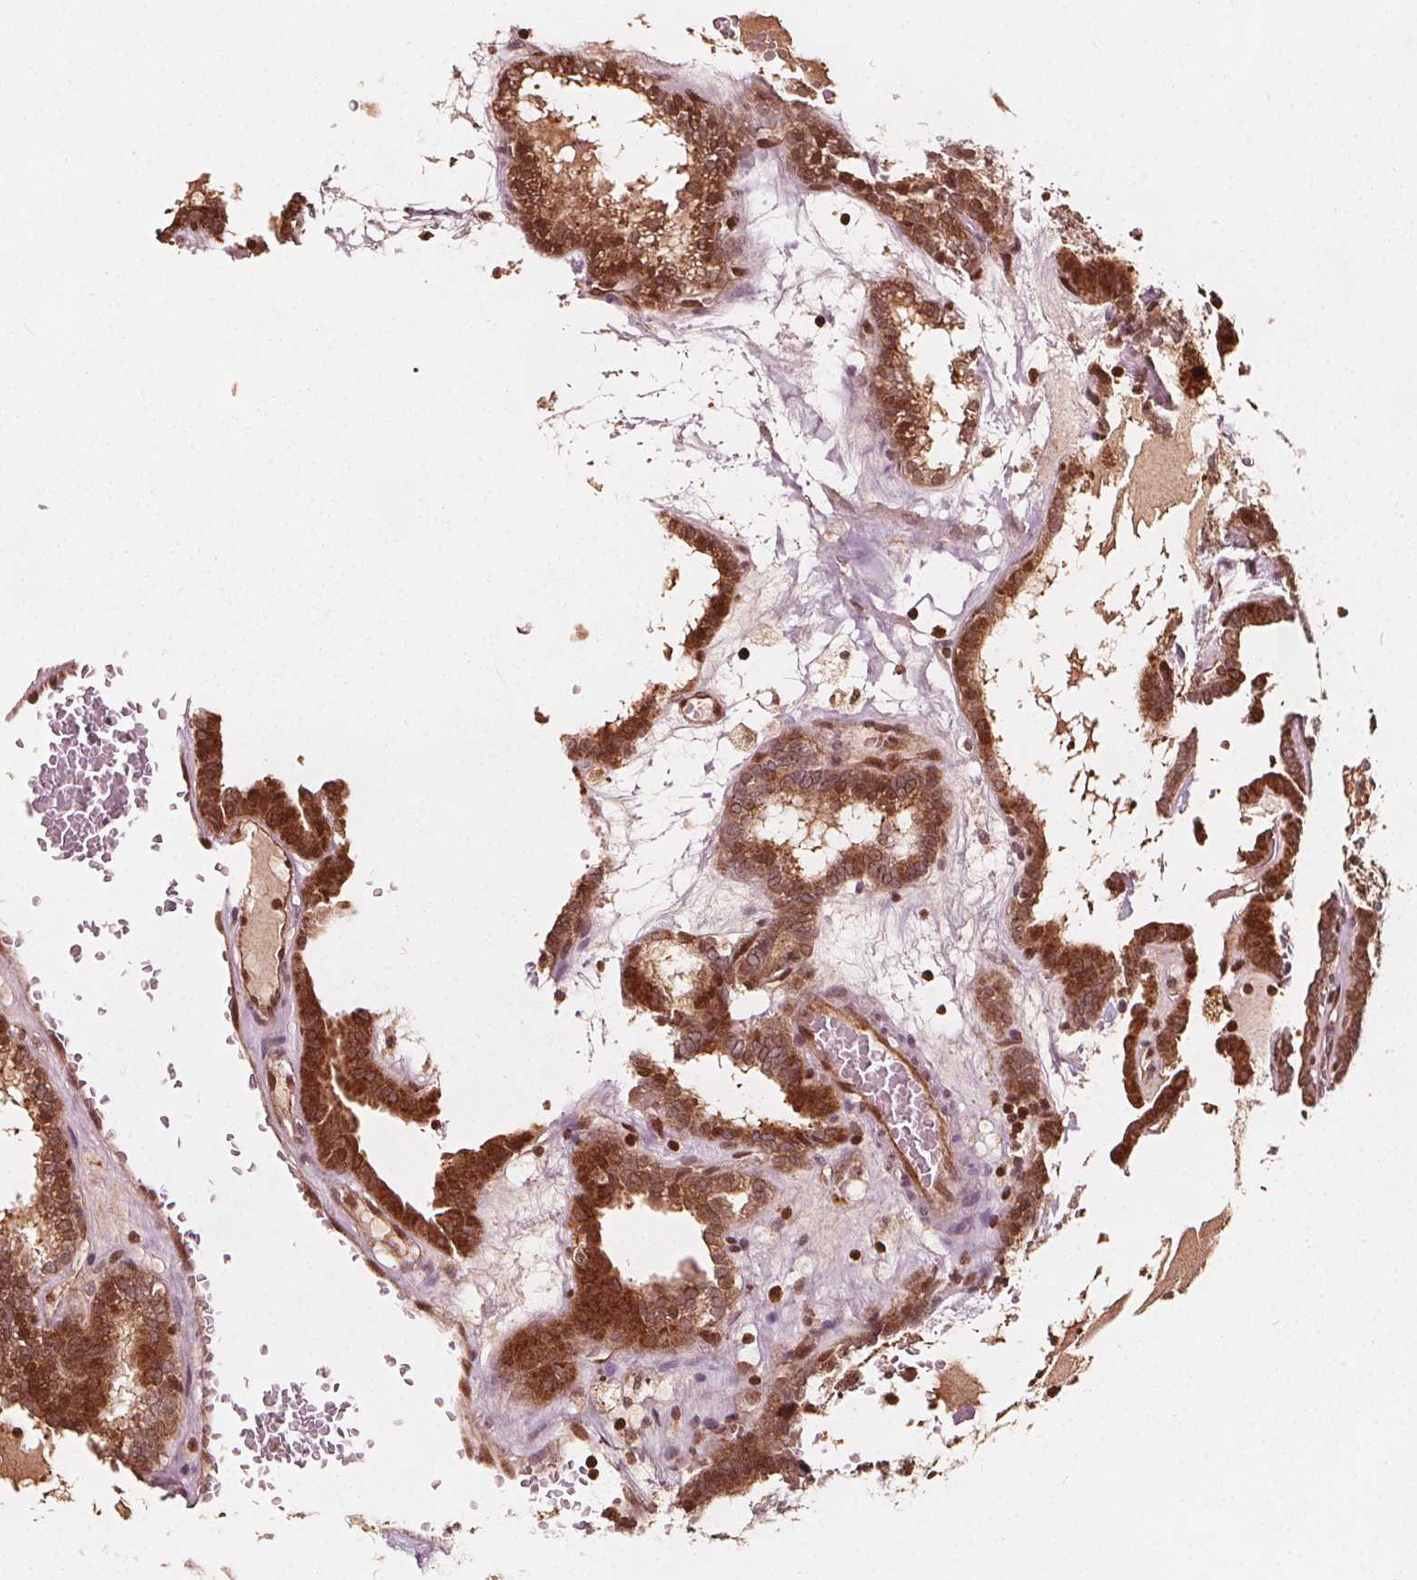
{"staining": {"intensity": "moderate", "quantity": ">75%", "location": "cytoplasmic/membranous"}, "tissue": "thyroid cancer", "cell_type": "Tumor cells", "image_type": "cancer", "snomed": [{"axis": "morphology", "description": "Papillary adenocarcinoma, NOS"}, {"axis": "topography", "description": "Thyroid gland"}], "caption": "An image of papillary adenocarcinoma (thyroid) stained for a protein exhibits moderate cytoplasmic/membranous brown staining in tumor cells.", "gene": "AIP", "patient": {"sex": "female", "age": 39}}